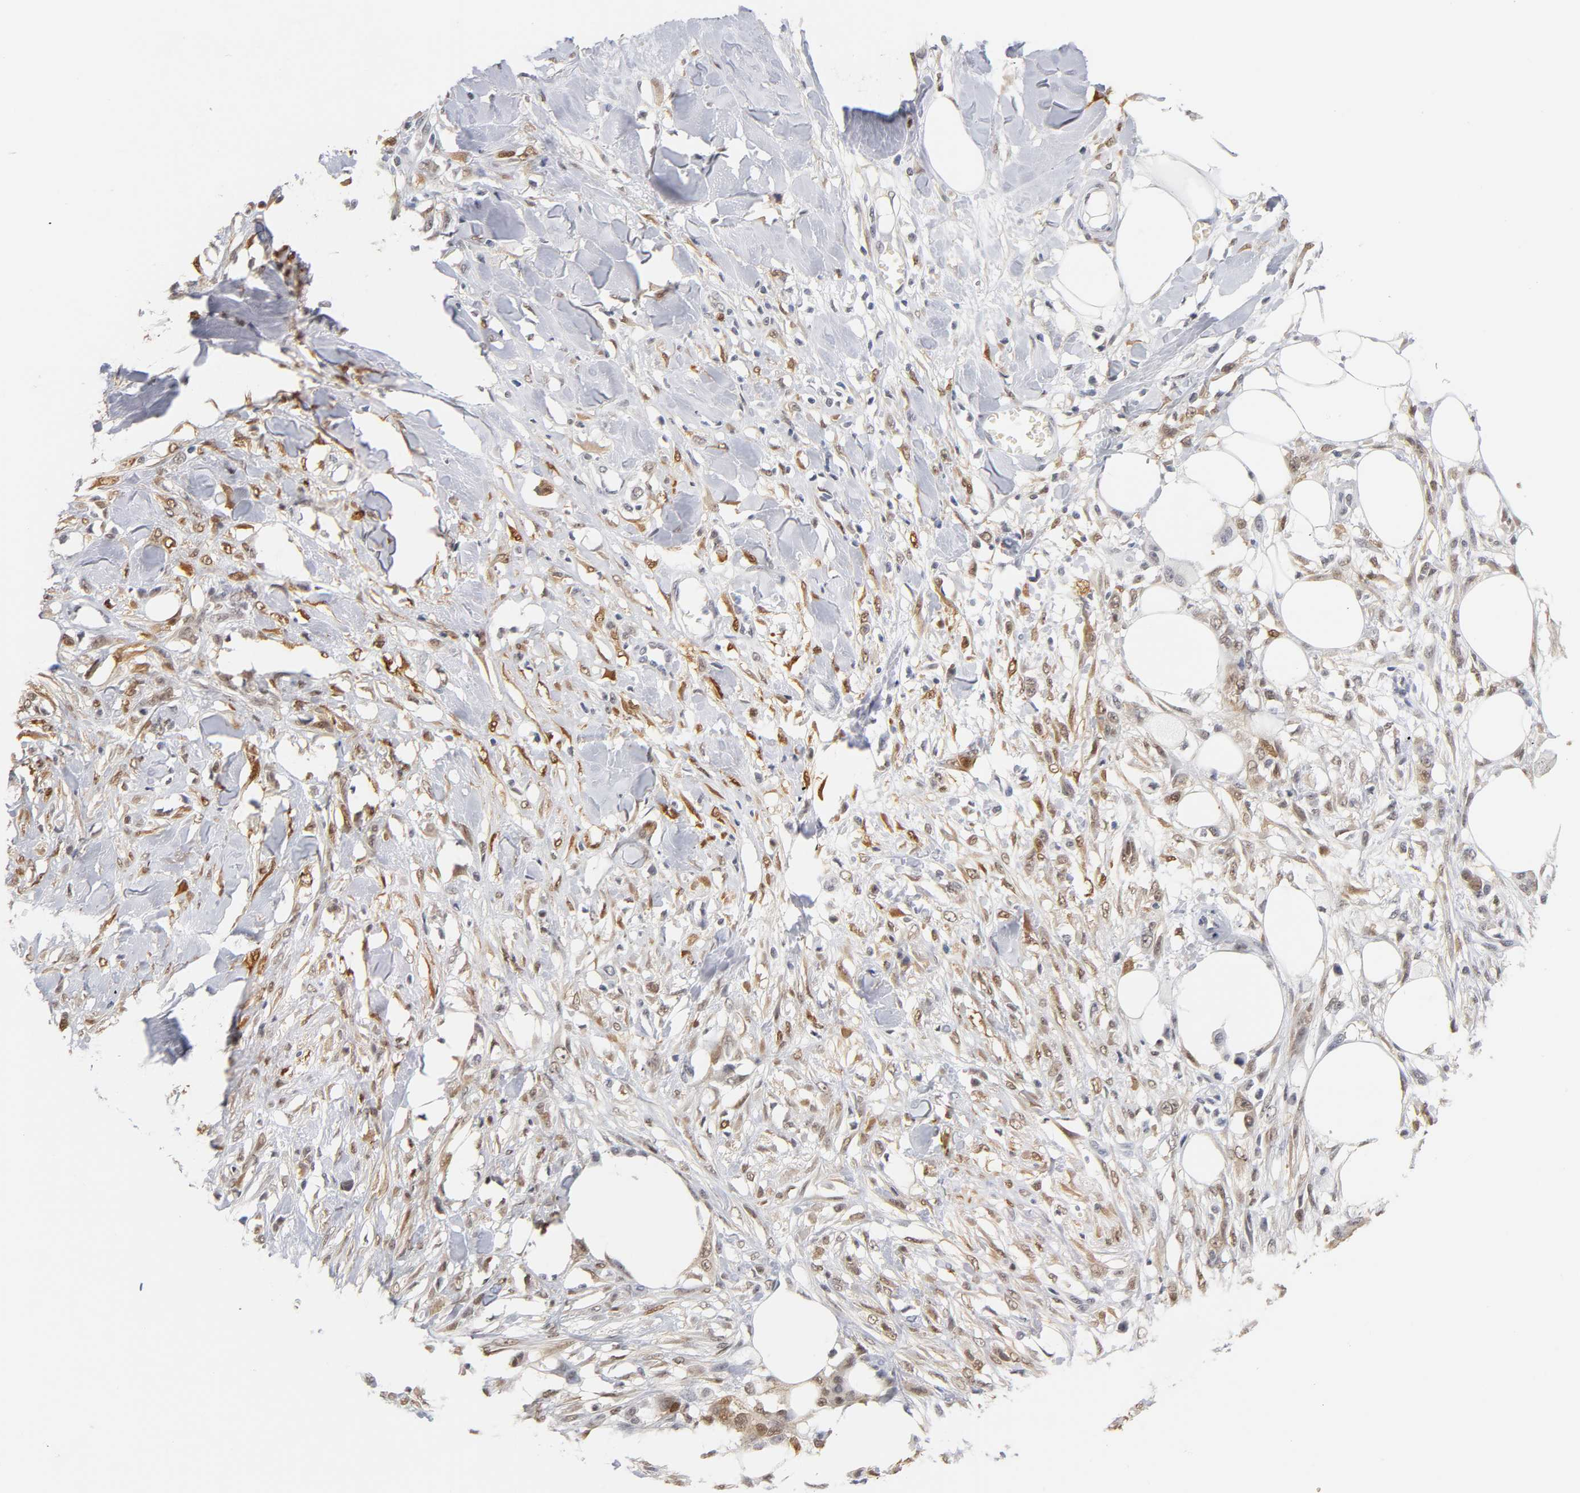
{"staining": {"intensity": "moderate", "quantity": "25%-75%", "location": "cytoplasmic/membranous,nuclear"}, "tissue": "skin cancer", "cell_type": "Tumor cells", "image_type": "cancer", "snomed": [{"axis": "morphology", "description": "Normal tissue, NOS"}, {"axis": "morphology", "description": "Squamous cell carcinoma, NOS"}, {"axis": "topography", "description": "Skin"}], "caption": "Immunohistochemistry image of squamous cell carcinoma (skin) stained for a protein (brown), which demonstrates medium levels of moderate cytoplasmic/membranous and nuclear positivity in approximately 25%-75% of tumor cells.", "gene": "CRABP2", "patient": {"sex": "female", "age": 59}}